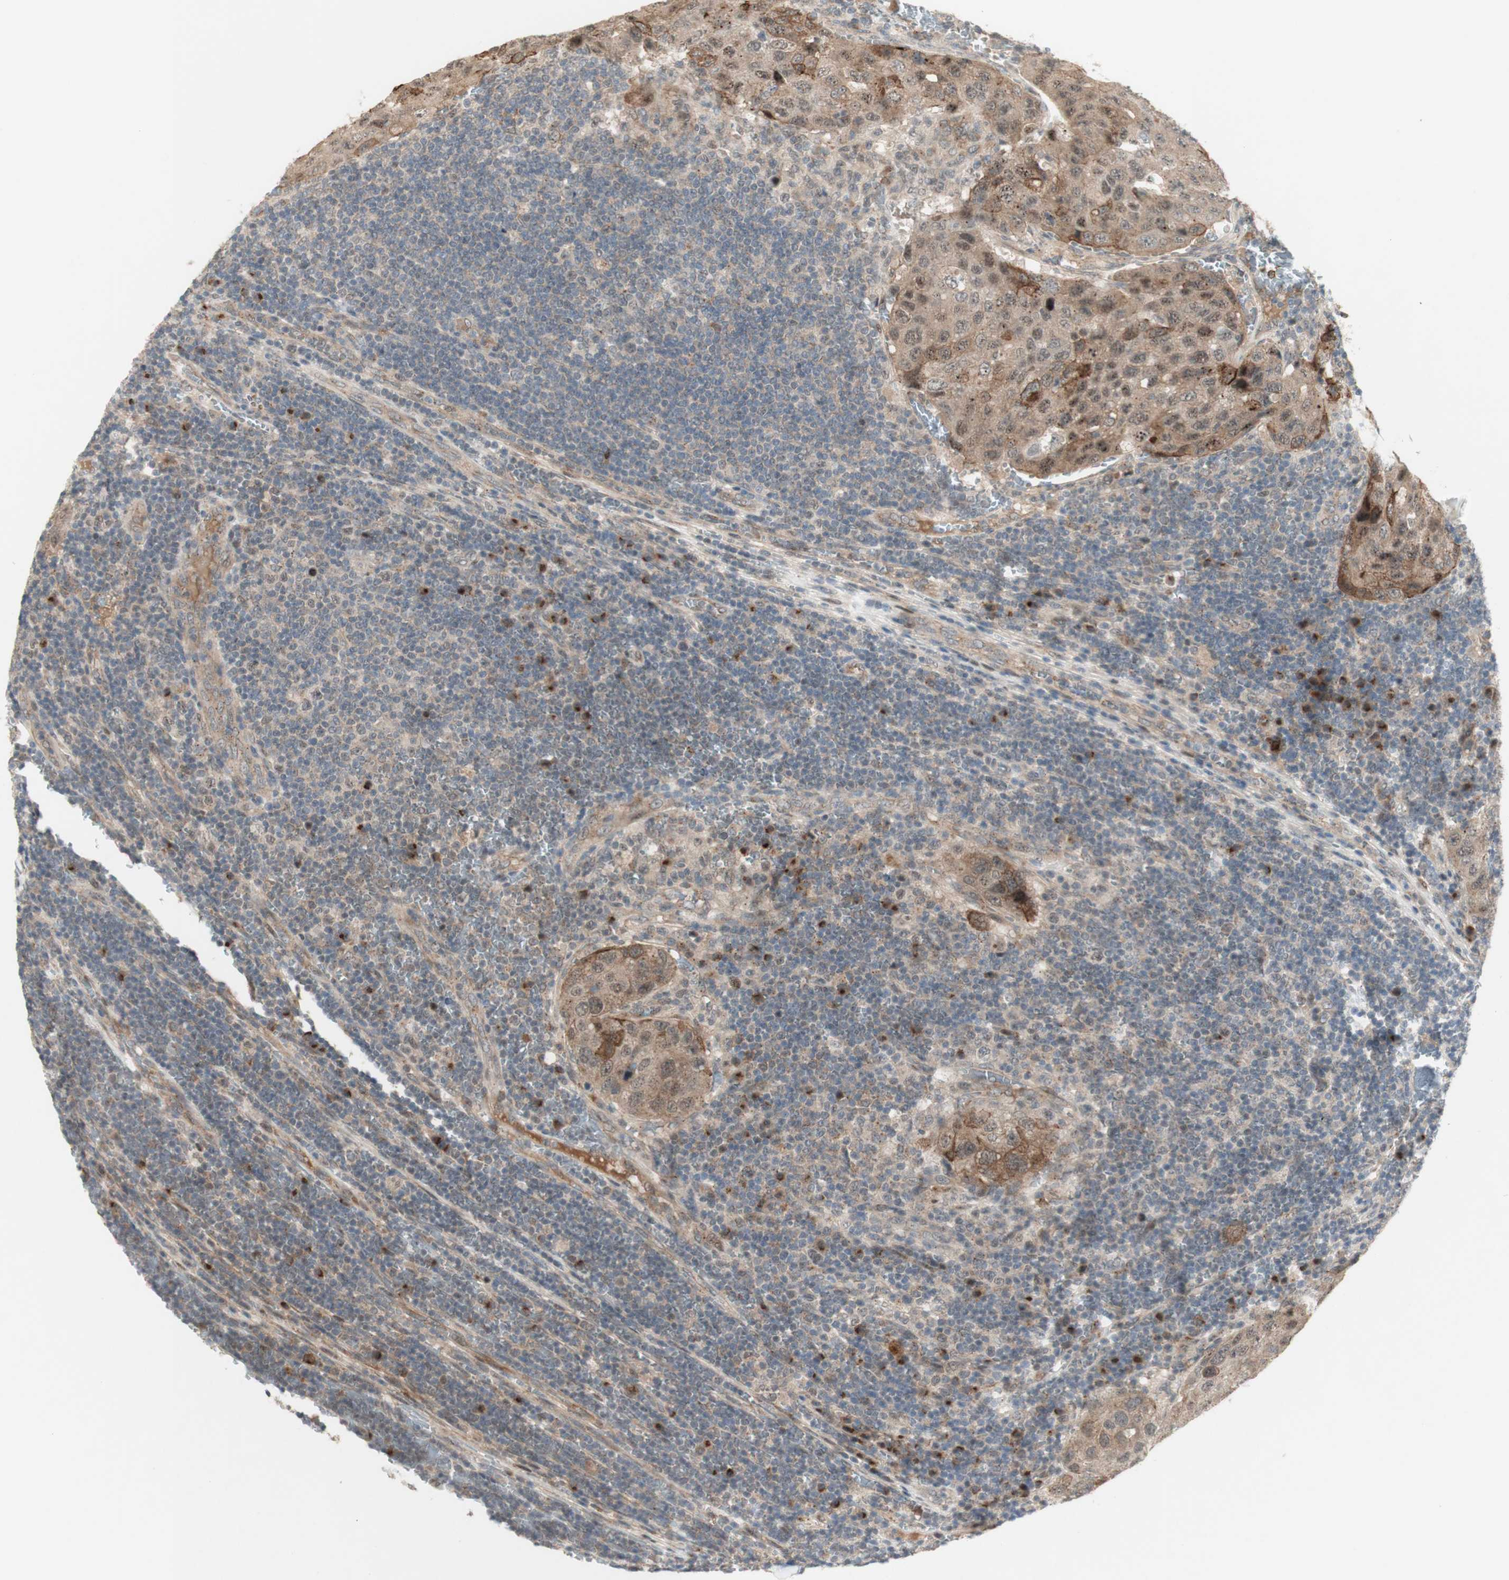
{"staining": {"intensity": "moderate", "quantity": ">75%", "location": "cytoplasmic/membranous"}, "tissue": "urothelial cancer", "cell_type": "Tumor cells", "image_type": "cancer", "snomed": [{"axis": "morphology", "description": "Urothelial carcinoma, High grade"}, {"axis": "topography", "description": "Lymph node"}, {"axis": "topography", "description": "Urinary bladder"}], "caption": "Human urothelial carcinoma (high-grade) stained for a protein (brown) reveals moderate cytoplasmic/membranous positive expression in approximately >75% of tumor cells.", "gene": "CYLD", "patient": {"sex": "male", "age": 51}}